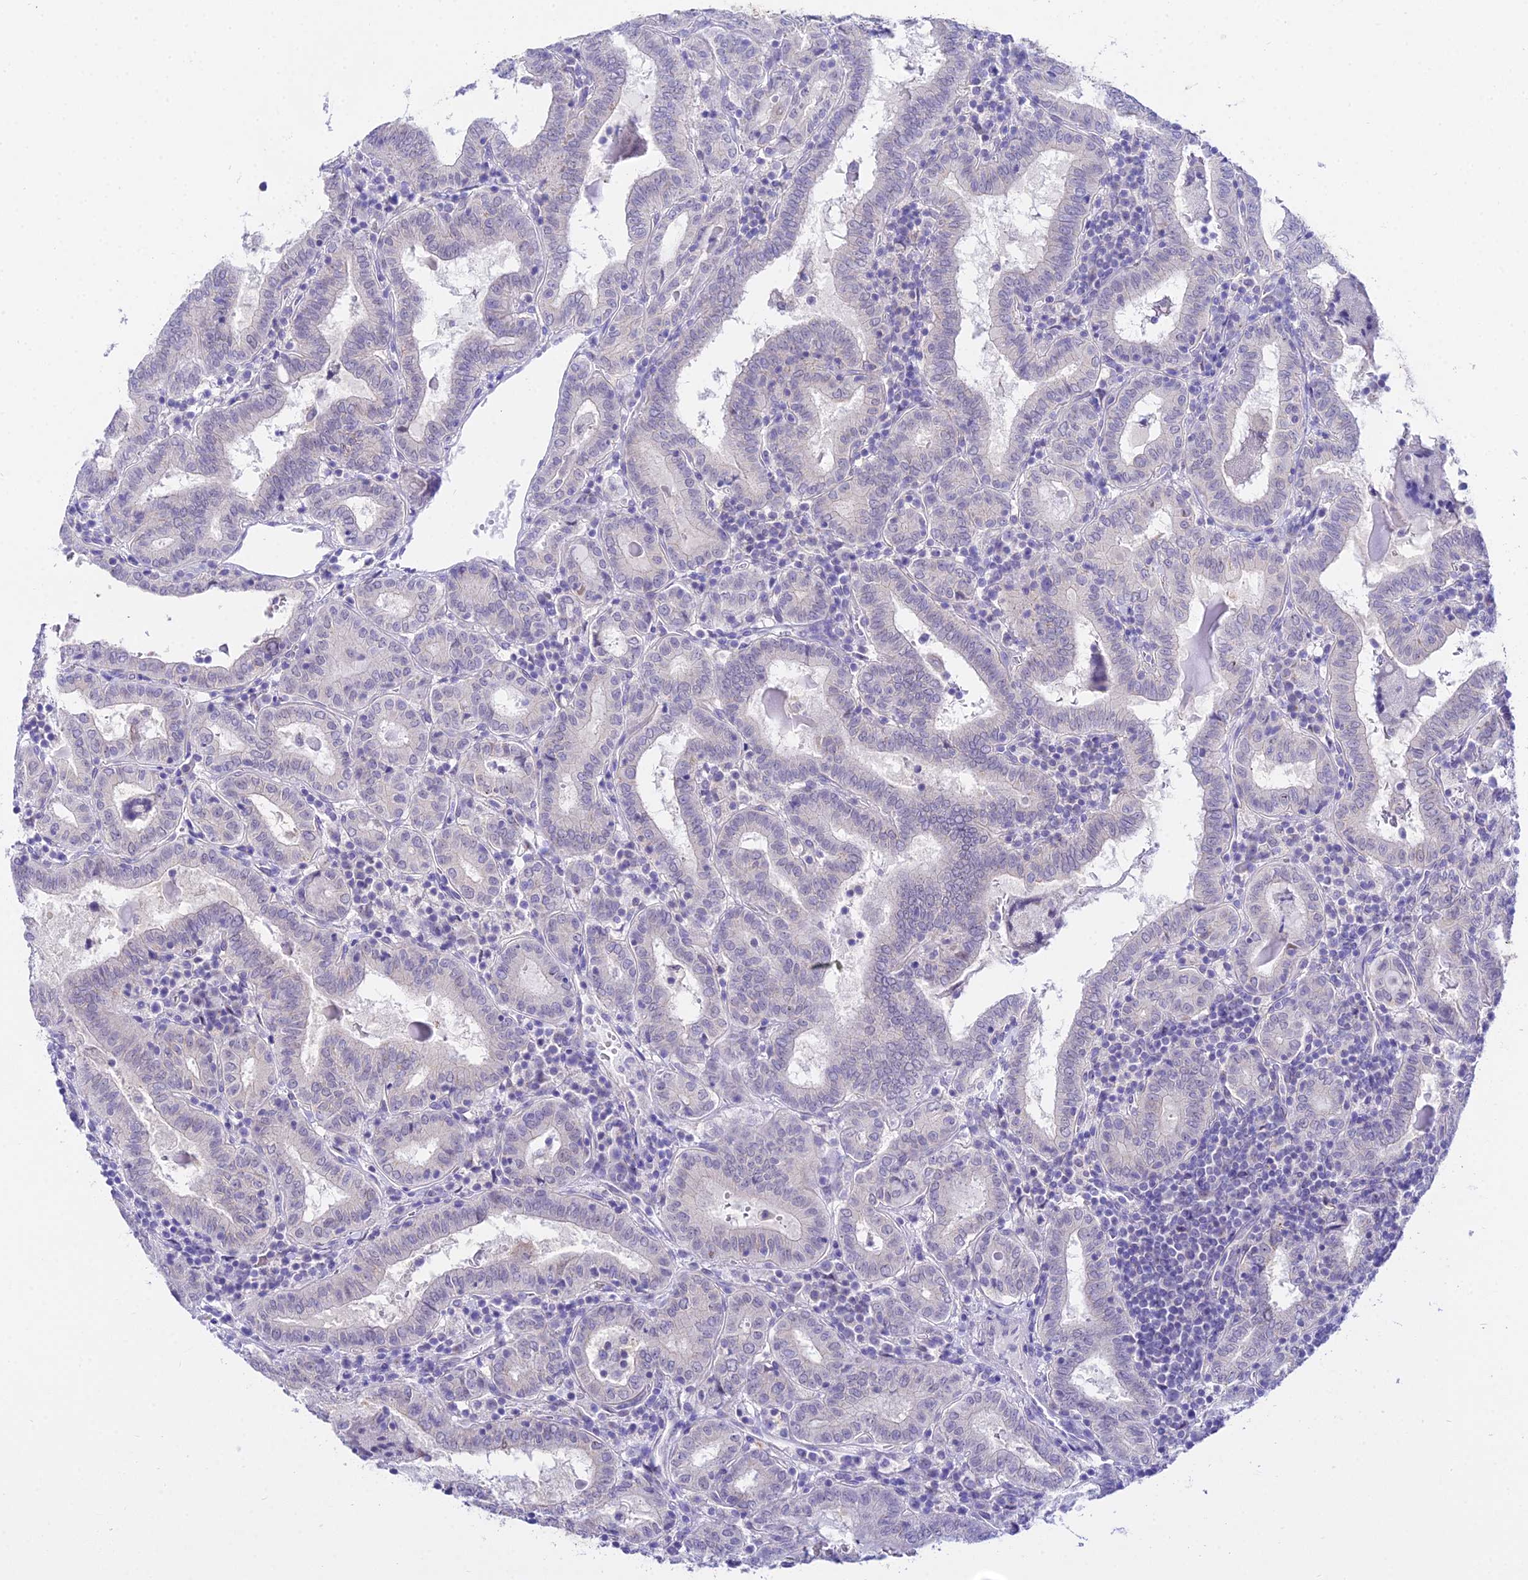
{"staining": {"intensity": "negative", "quantity": "none", "location": "none"}, "tissue": "thyroid cancer", "cell_type": "Tumor cells", "image_type": "cancer", "snomed": [{"axis": "morphology", "description": "Papillary adenocarcinoma, NOS"}, {"axis": "topography", "description": "Thyroid gland"}], "caption": "Immunohistochemistry photomicrograph of thyroid cancer (papillary adenocarcinoma) stained for a protein (brown), which exhibits no positivity in tumor cells.", "gene": "ATG16L2", "patient": {"sex": "female", "age": 72}}